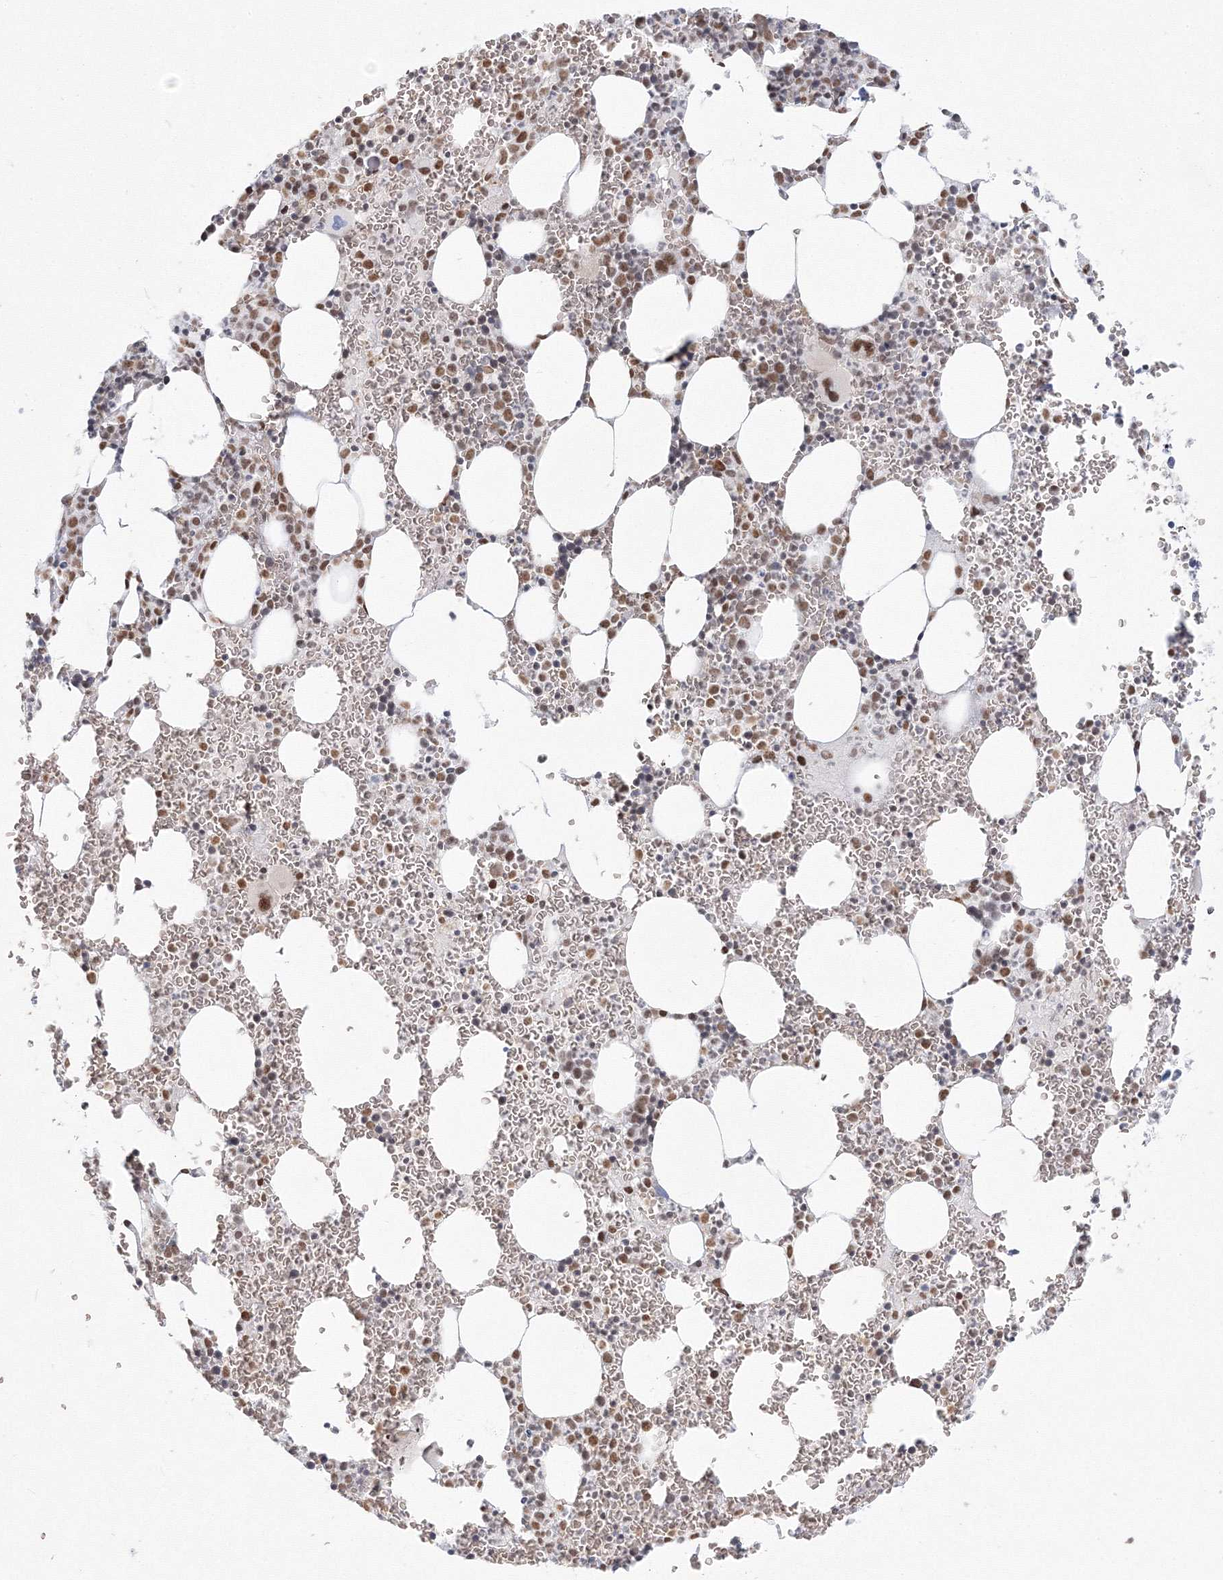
{"staining": {"intensity": "moderate", "quantity": ">75%", "location": "nuclear"}, "tissue": "bone marrow", "cell_type": "Hematopoietic cells", "image_type": "normal", "snomed": [{"axis": "morphology", "description": "Normal tissue, NOS"}, {"axis": "topography", "description": "Bone marrow"}], "caption": "Immunohistochemistry (IHC) histopathology image of benign human bone marrow stained for a protein (brown), which demonstrates medium levels of moderate nuclear positivity in approximately >75% of hematopoietic cells.", "gene": "ZNF638", "patient": {"sex": "female", "age": 78}}